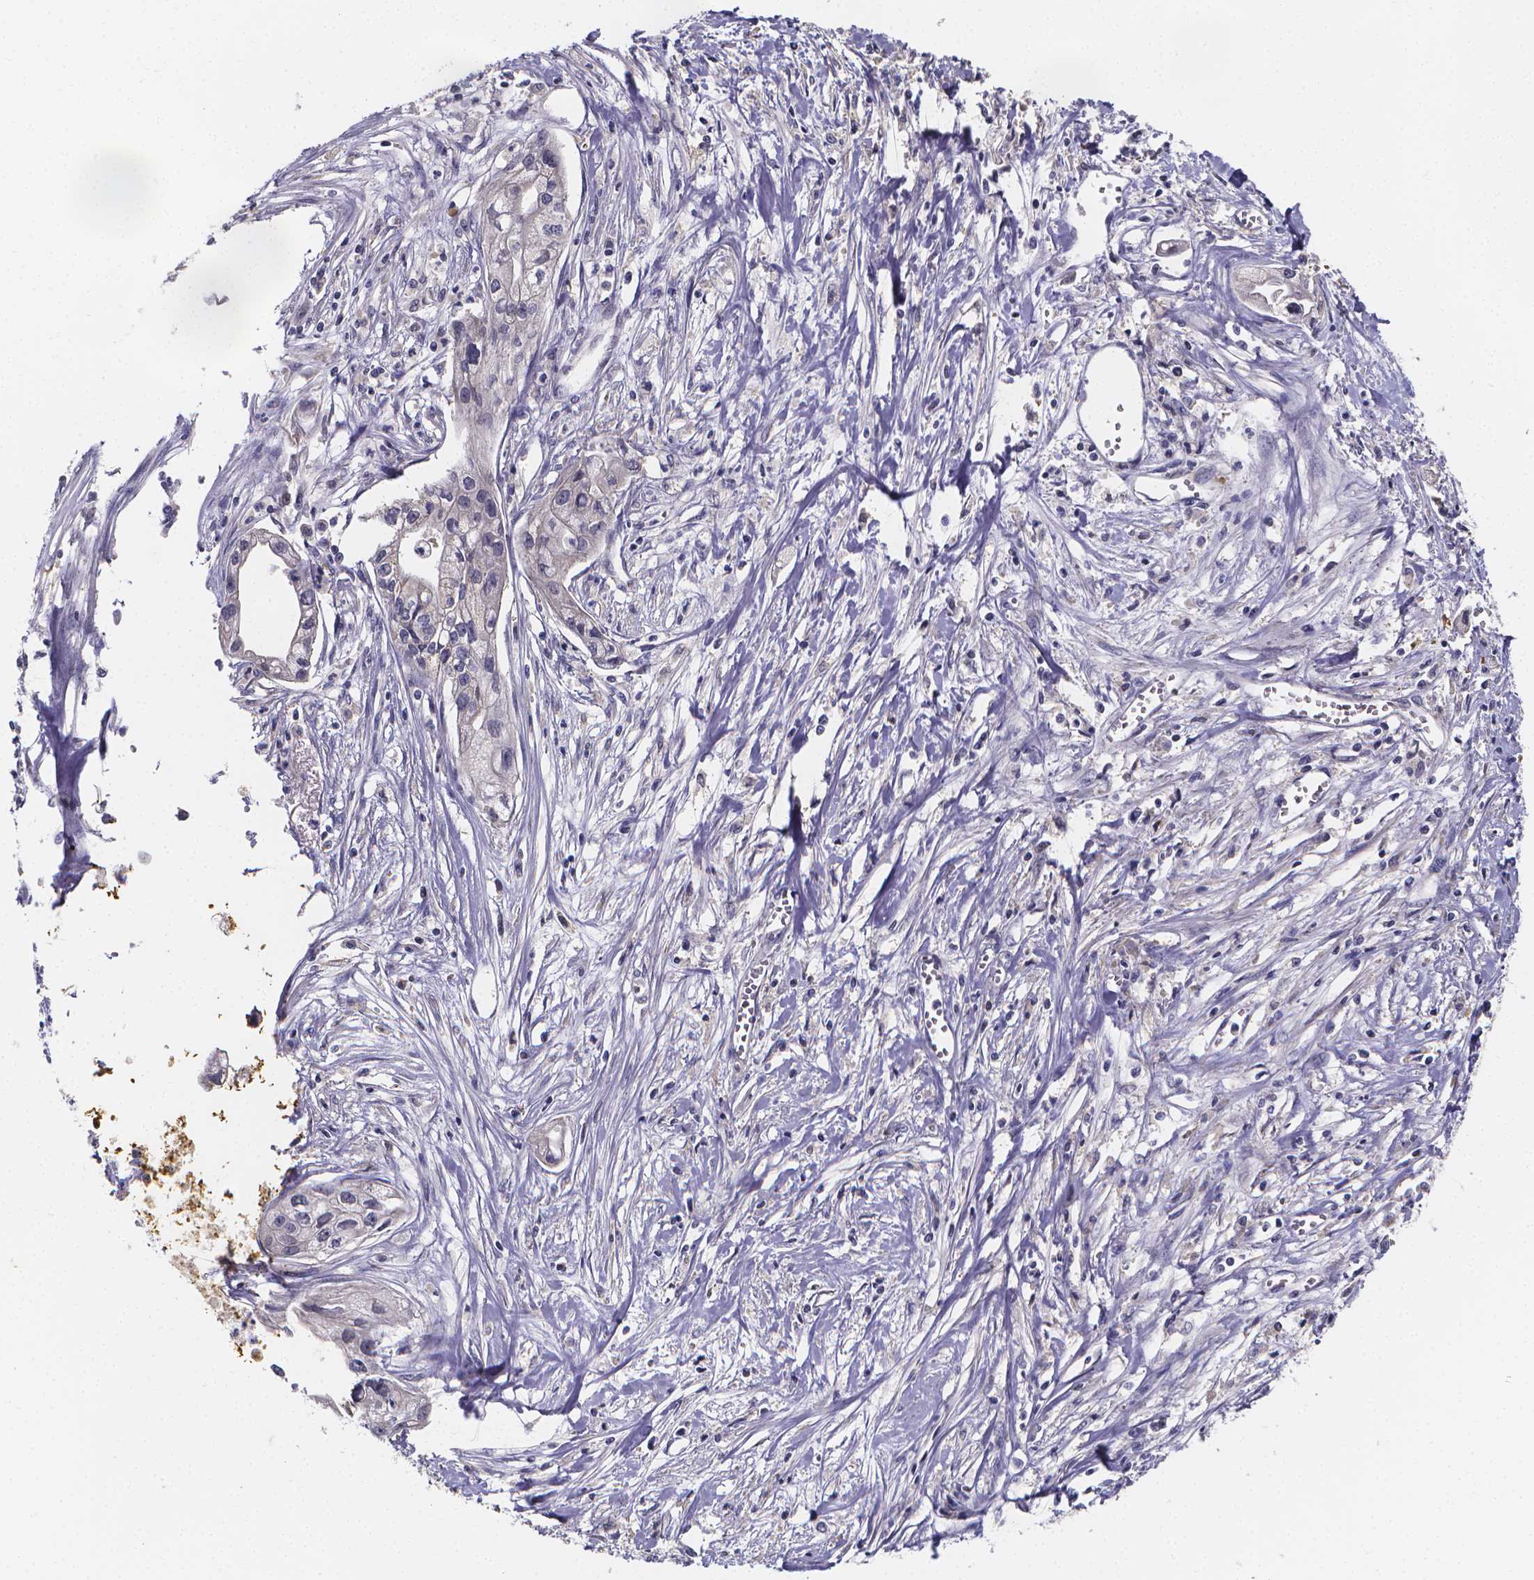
{"staining": {"intensity": "negative", "quantity": "none", "location": "none"}, "tissue": "pancreatic cancer", "cell_type": "Tumor cells", "image_type": "cancer", "snomed": [{"axis": "morphology", "description": "Adenocarcinoma, NOS"}, {"axis": "topography", "description": "Pancreas"}], "caption": "Pancreatic cancer (adenocarcinoma) stained for a protein using immunohistochemistry displays no positivity tumor cells.", "gene": "PAH", "patient": {"sex": "male", "age": 70}}